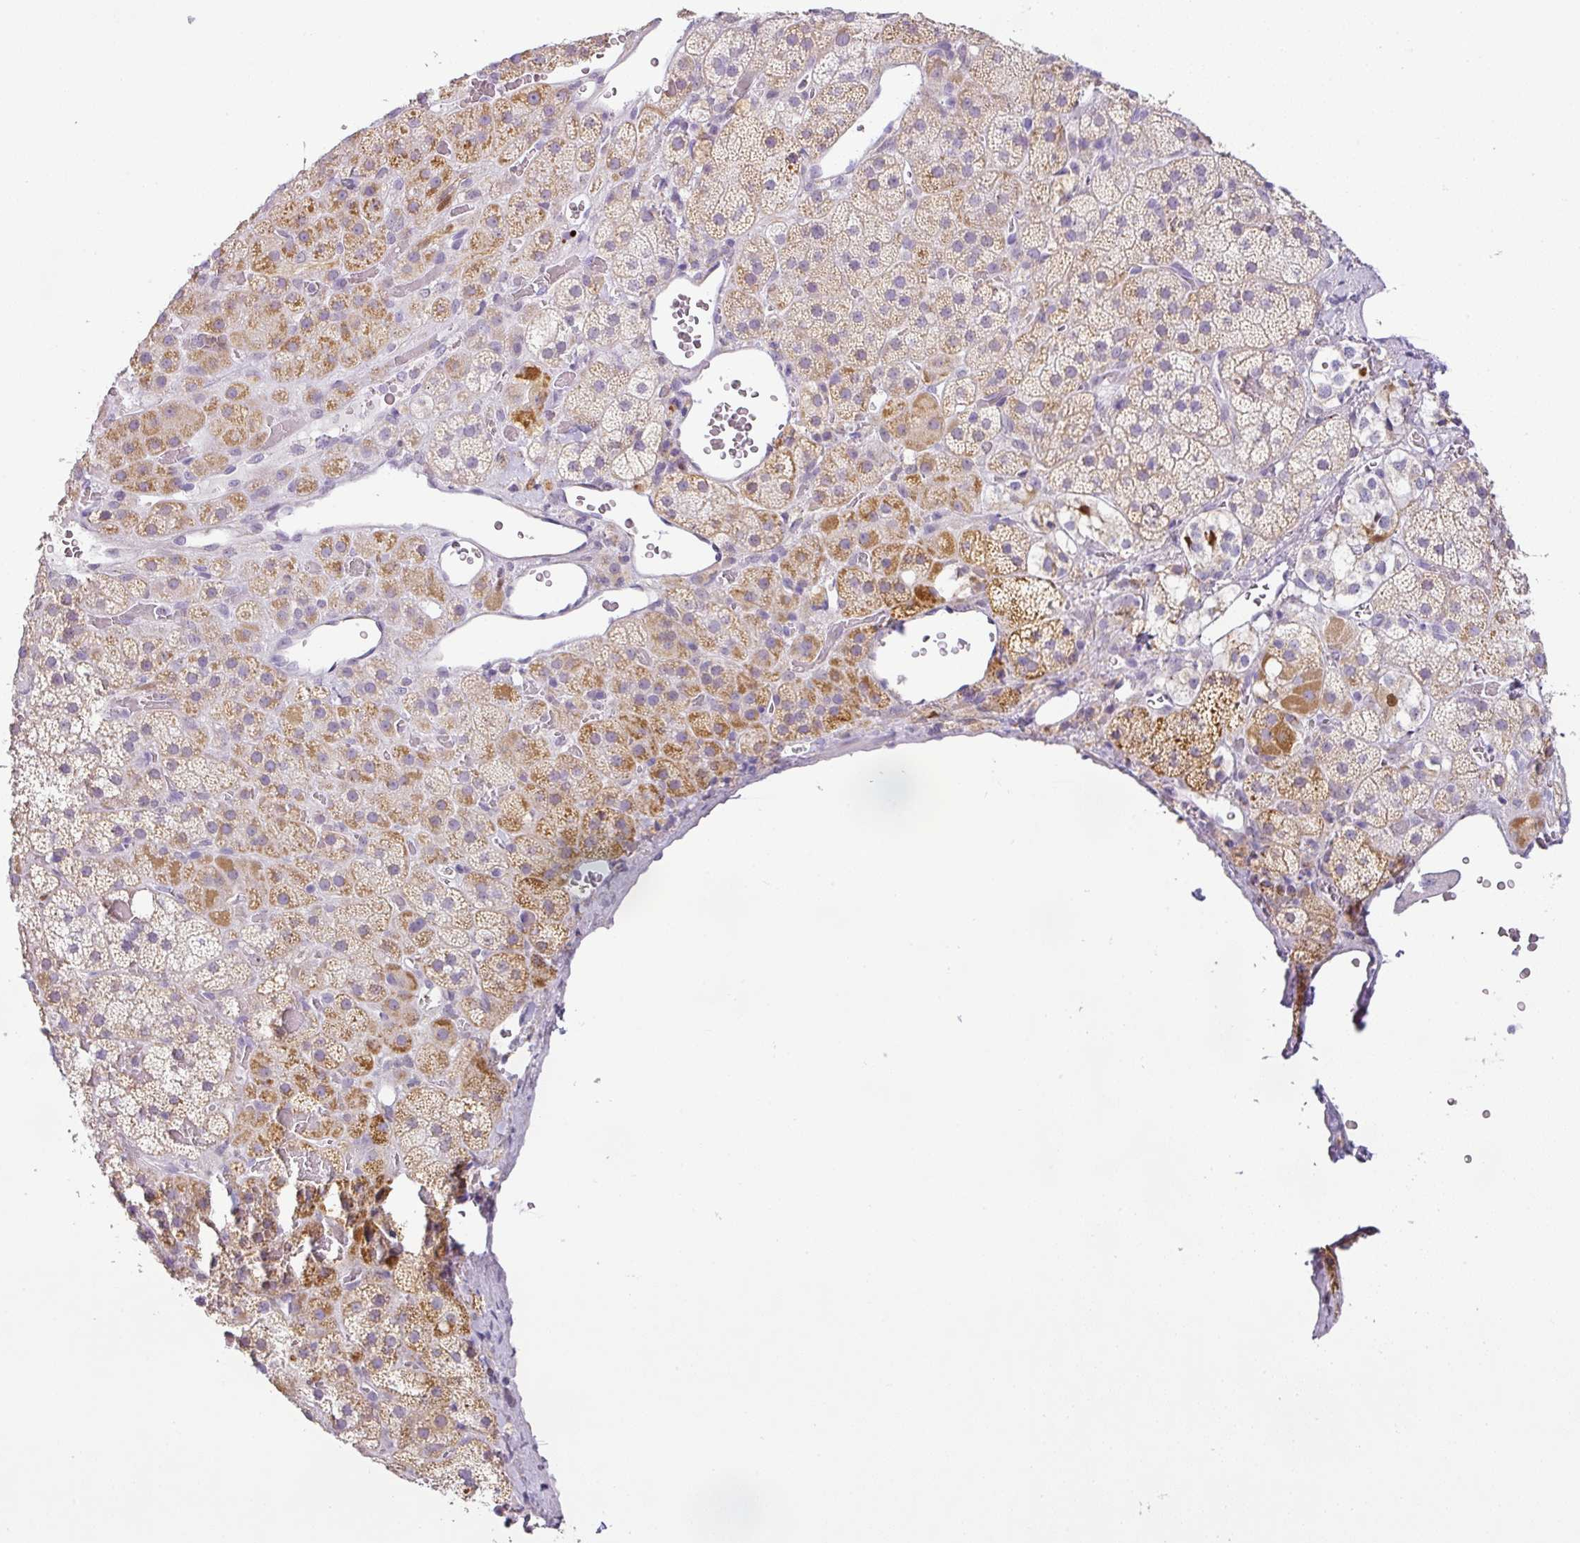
{"staining": {"intensity": "moderate", "quantity": "<25%", "location": "cytoplasmic/membranous"}, "tissue": "adrenal gland", "cell_type": "Glandular cells", "image_type": "normal", "snomed": [{"axis": "morphology", "description": "Normal tissue, NOS"}, {"axis": "topography", "description": "Adrenal gland"}], "caption": "IHC (DAB) staining of normal adrenal gland demonstrates moderate cytoplasmic/membranous protein expression in approximately <25% of glandular cells.", "gene": "HMCN2", "patient": {"sex": "male", "age": 57}}